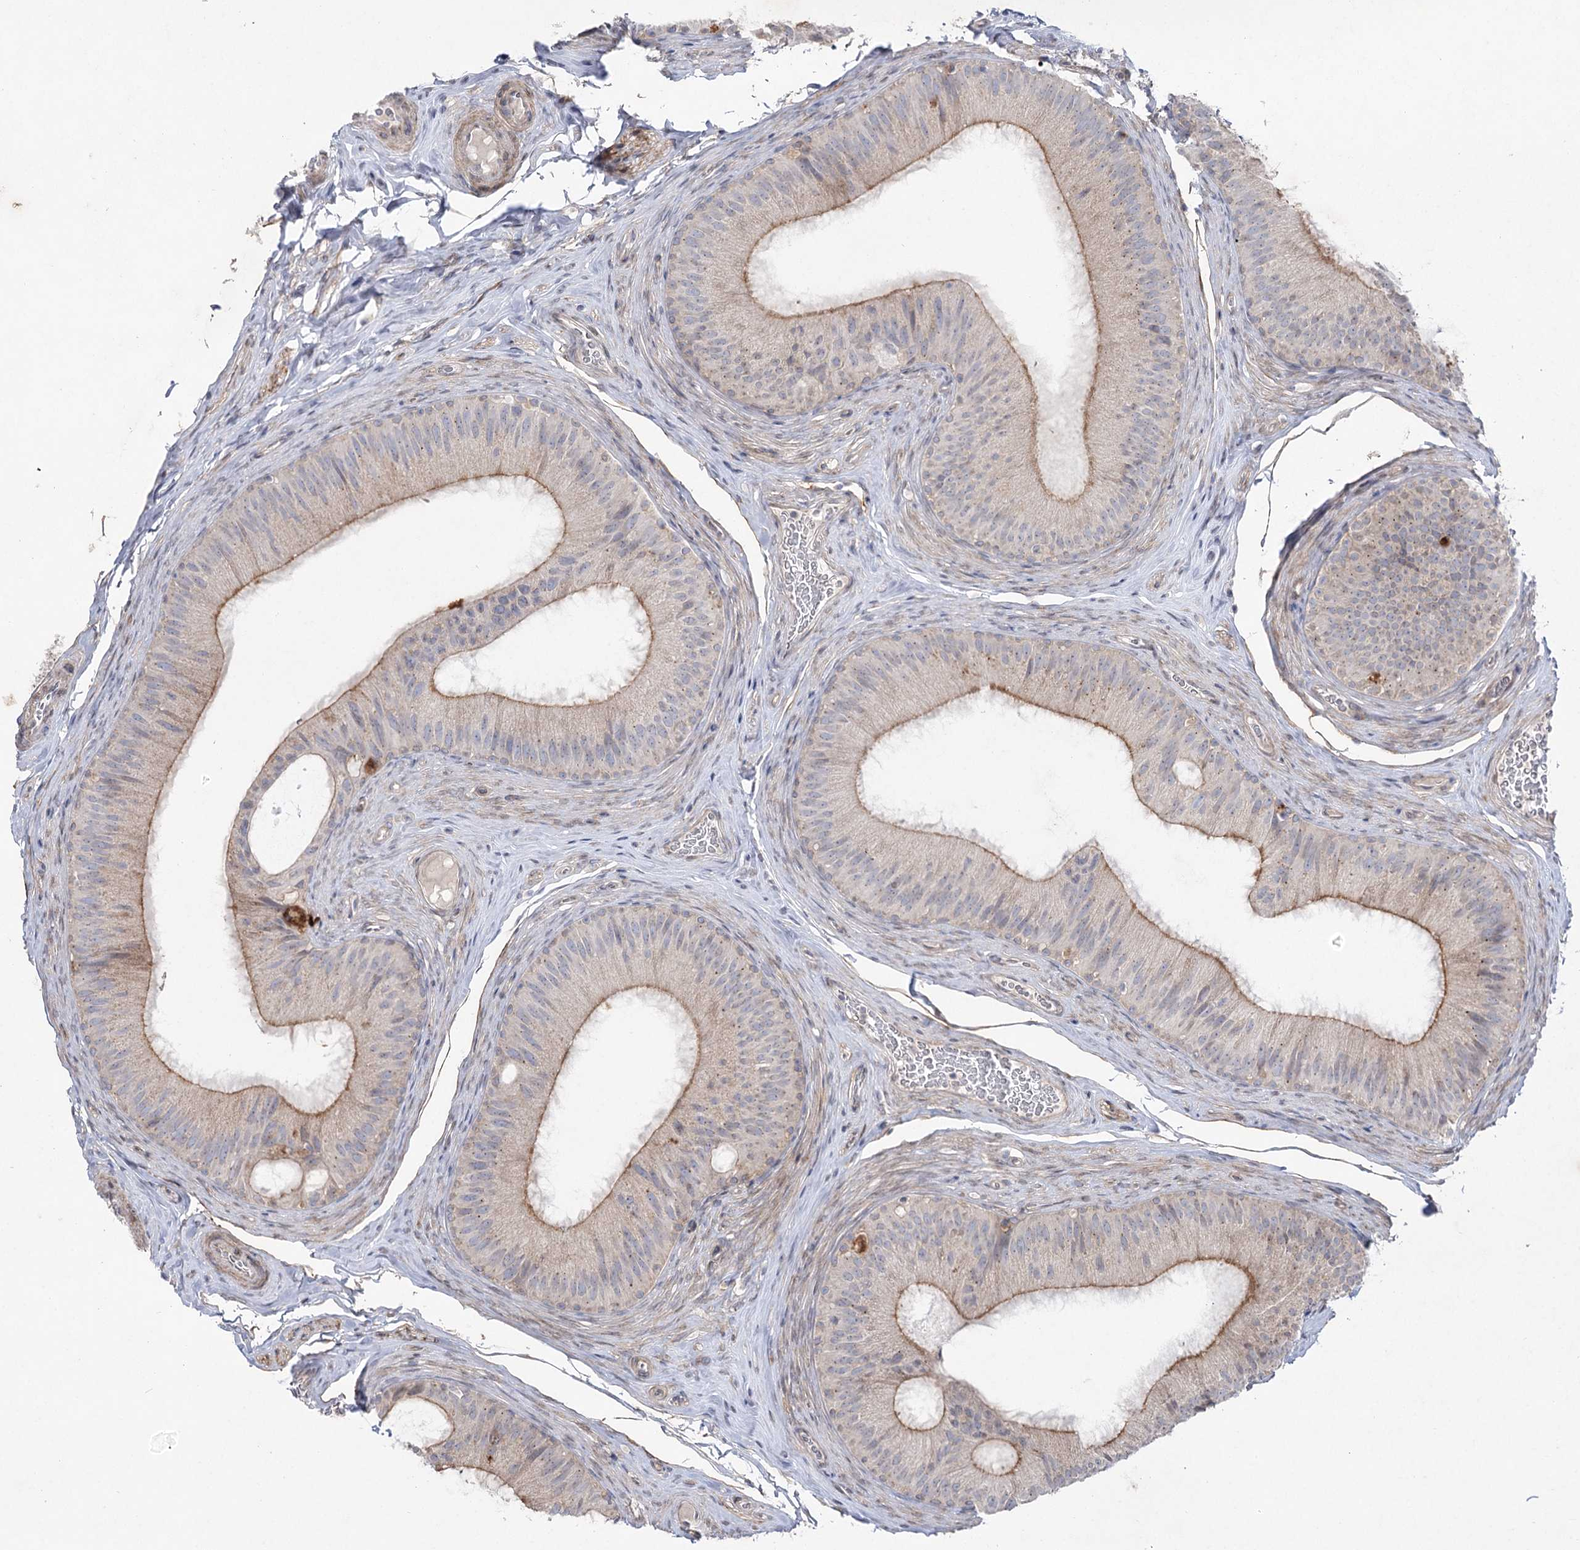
{"staining": {"intensity": "weak", "quantity": "25%-75%", "location": "cytoplasmic/membranous"}, "tissue": "epididymis", "cell_type": "Glandular cells", "image_type": "normal", "snomed": [{"axis": "morphology", "description": "Normal tissue, NOS"}, {"axis": "topography", "description": "Epididymis"}], "caption": "High-magnification brightfield microscopy of normal epididymis stained with DAB (3,3'-diaminobenzidine) (brown) and counterstained with hematoxylin (blue). glandular cells exhibit weak cytoplasmic/membranous positivity is present in about25%-75% of cells.", "gene": "SH3BP5L", "patient": {"sex": "male", "age": 34}}